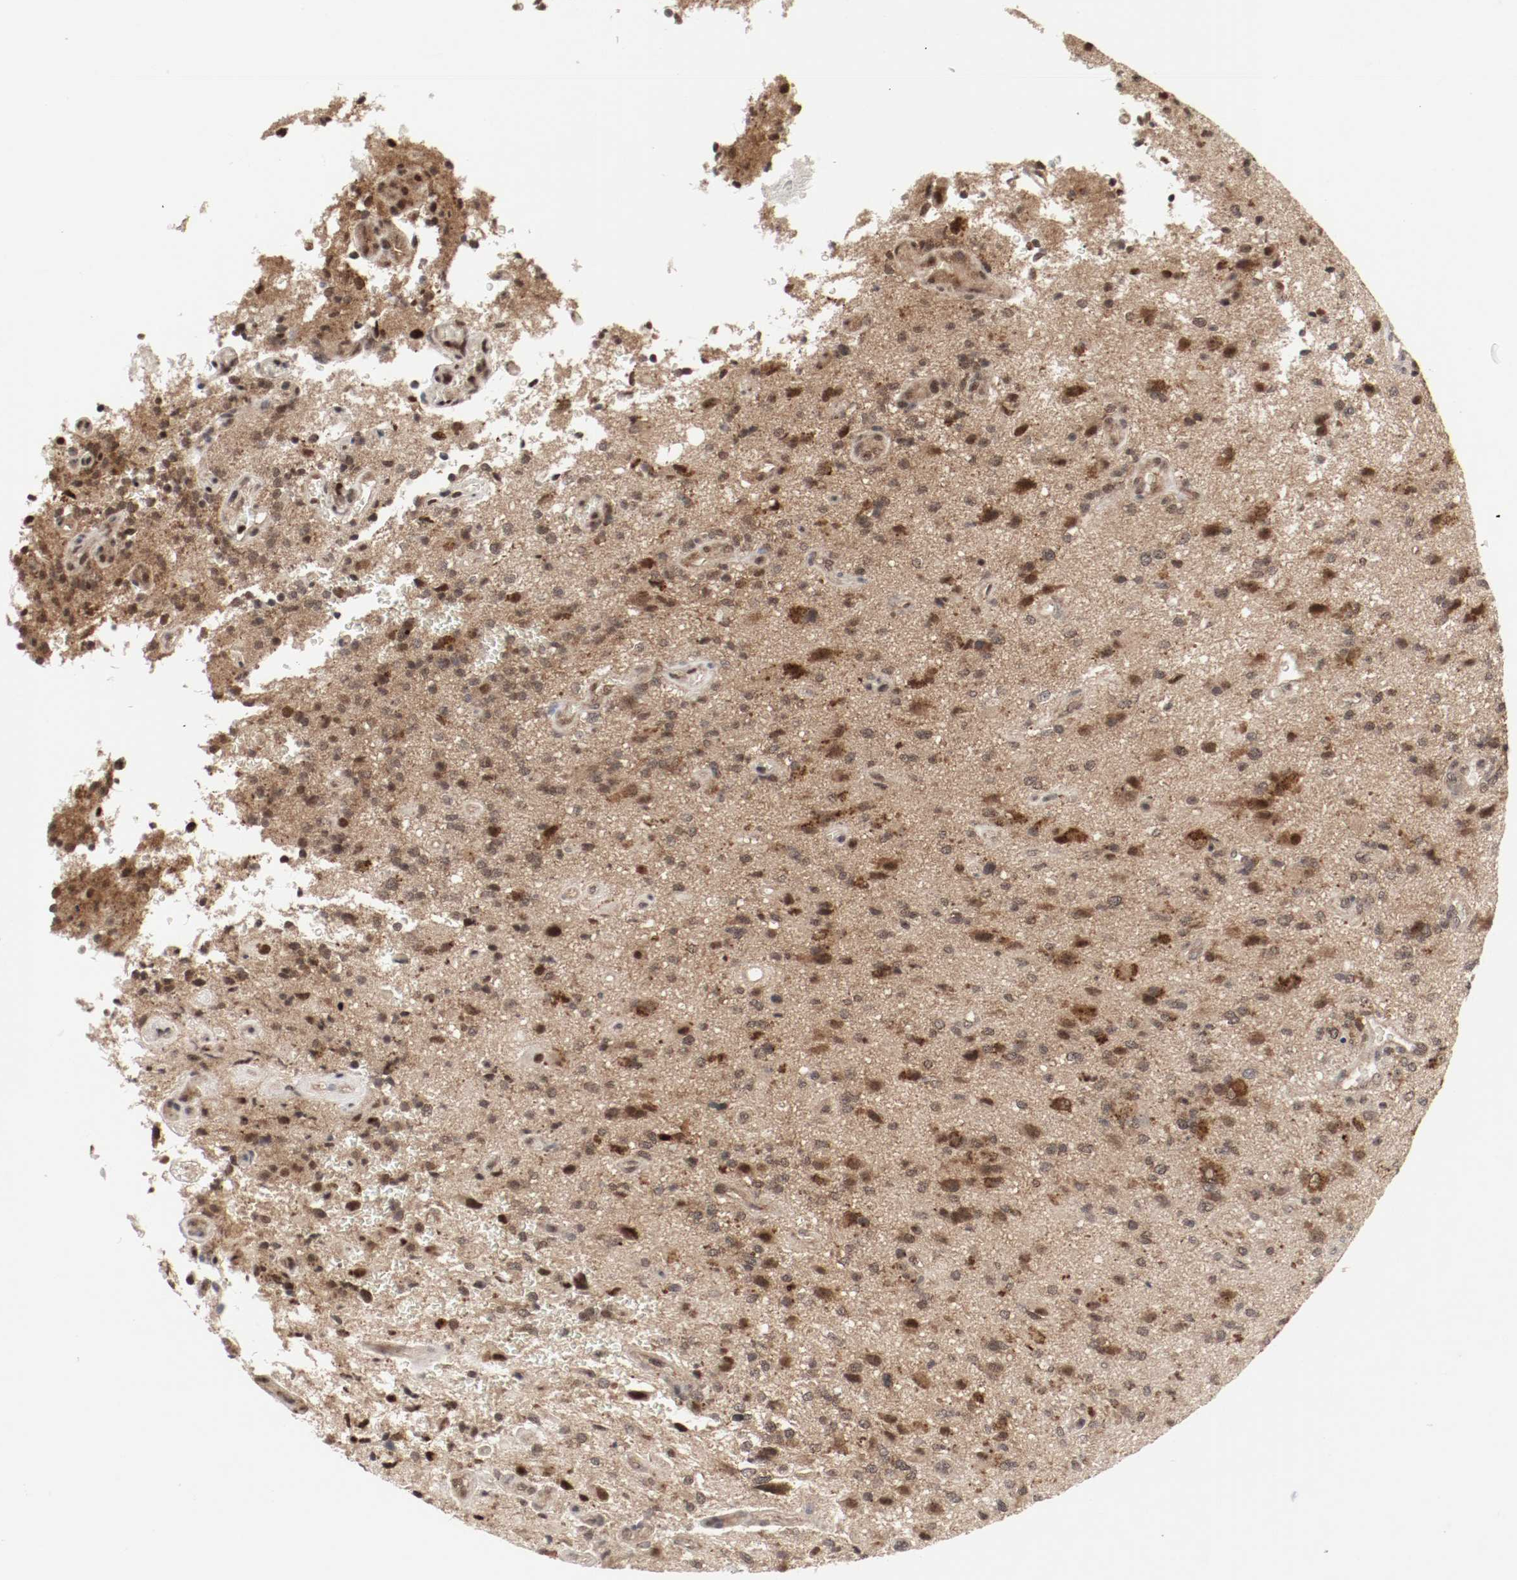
{"staining": {"intensity": "moderate", "quantity": ">75%", "location": "cytoplasmic/membranous,nuclear"}, "tissue": "glioma", "cell_type": "Tumor cells", "image_type": "cancer", "snomed": [{"axis": "morphology", "description": "Normal tissue, NOS"}, {"axis": "morphology", "description": "Glioma, malignant, High grade"}, {"axis": "topography", "description": "Cerebral cortex"}], "caption": "A high-resolution photomicrograph shows IHC staining of glioma, which demonstrates moderate cytoplasmic/membranous and nuclear expression in approximately >75% of tumor cells. (DAB (3,3'-diaminobenzidine) = brown stain, brightfield microscopy at high magnification).", "gene": "CSNK2B", "patient": {"sex": "male", "age": 75}}